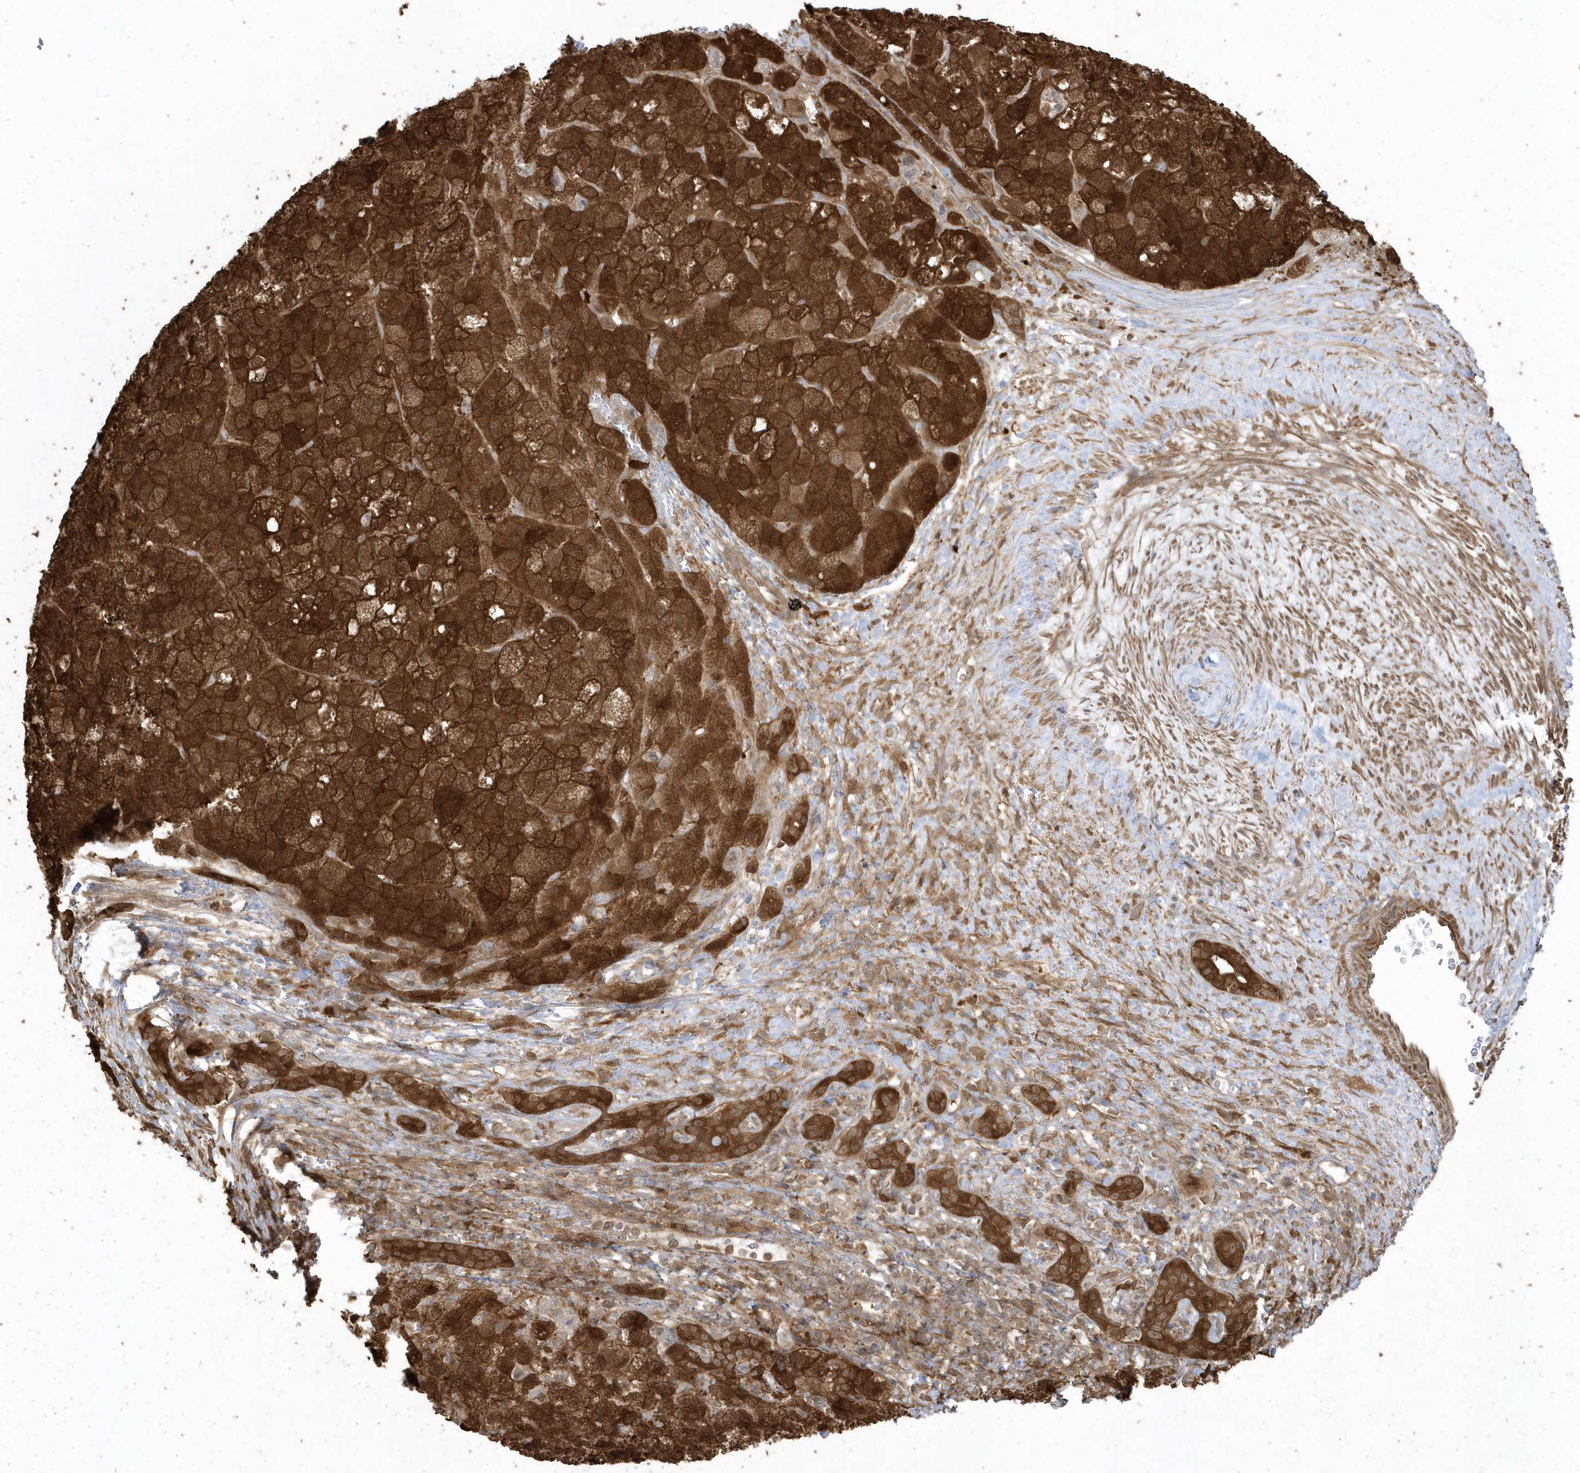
{"staining": {"intensity": "strong", "quantity": ">75%", "location": "cytoplasmic/membranous"}, "tissue": "liver cancer", "cell_type": "Tumor cells", "image_type": "cancer", "snomed": [{"axis": "morphology", "description": "Carcinoma, Hepatocellular, NOS"}, {"axis": "topography", "description": "Liver"}], "caption": "This is a histology image of immunohistochemistry staining of liver cancer (hepatocellular carcinoma), which shows strong staining in the cytoplasmic/membranous of tumor cells.", "gene": "HNMT", "patient": {"sex": "male", "age": 57}}